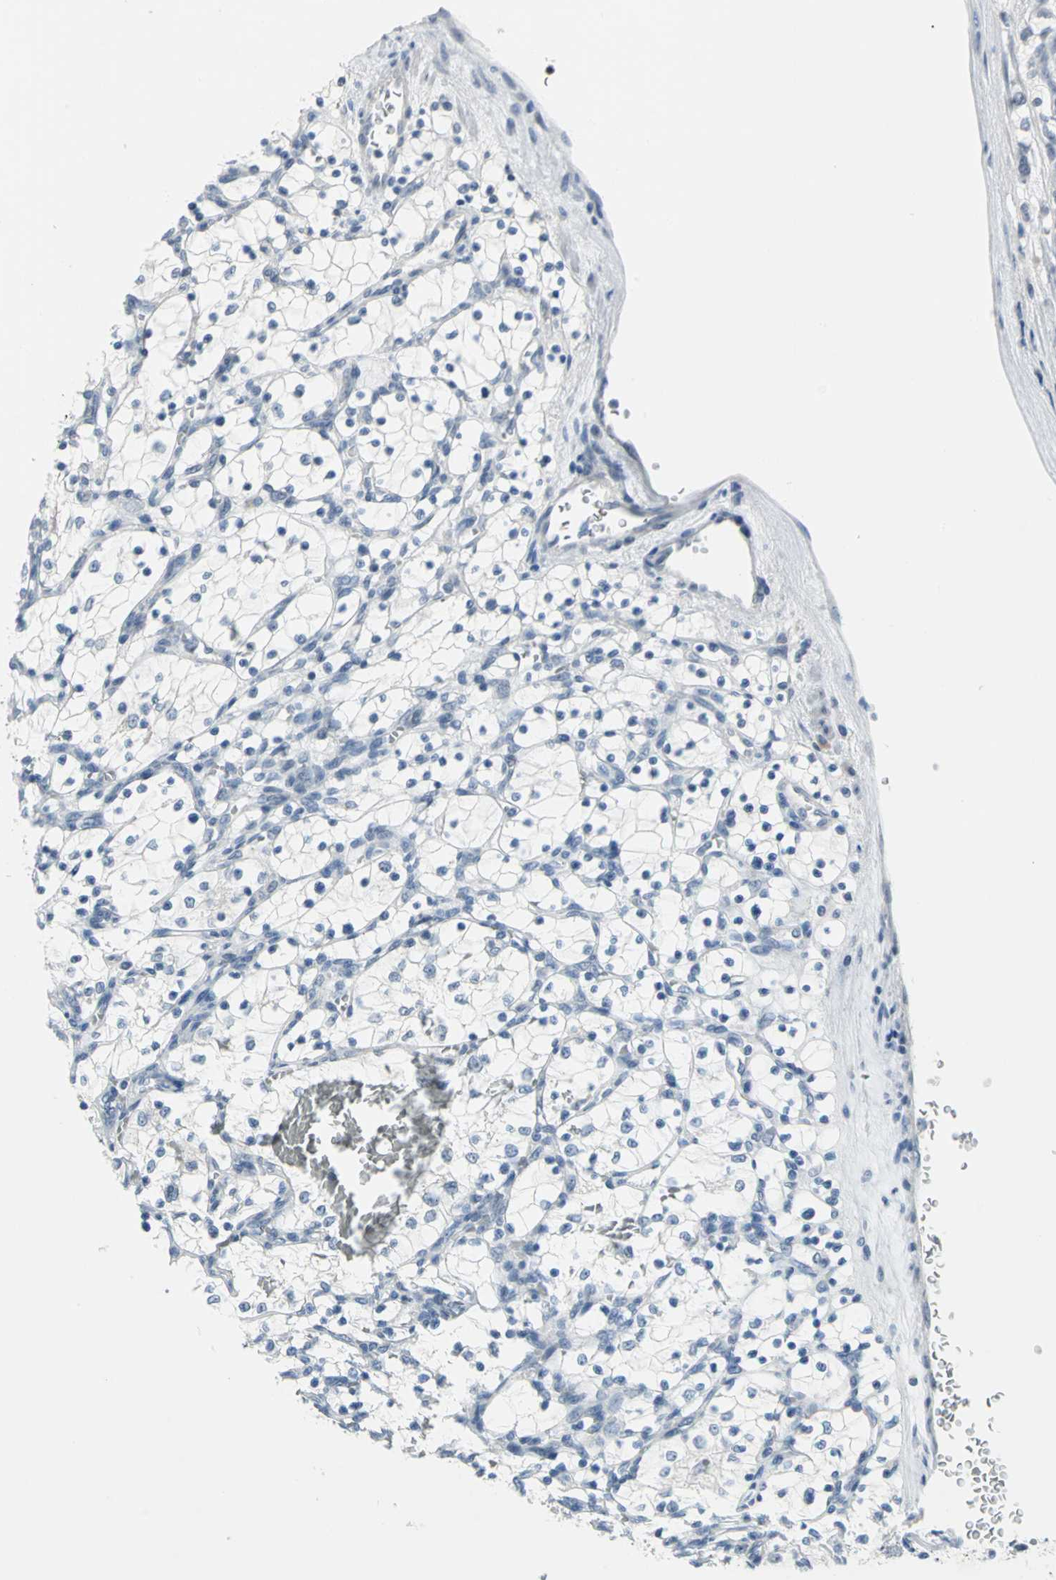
{"staining": {"intensity": "weak", "quantity": "<25%", "location": "nuclear"}, "tissue": "renal cancer", "cell_type": "Tumor cells", "image_type": "cancer", "snomed": [{"axis": "morphology", "description": "Adenocarcinoma, NOS"}, {"axis": "topography", "description": "Kidney"}], "caption": "This is an IHC micrograph of renal cancer. There is no positivity in tumor cells.", "gene": "MYBBP1A", "patient": {"sex": "female", "age": 69}}